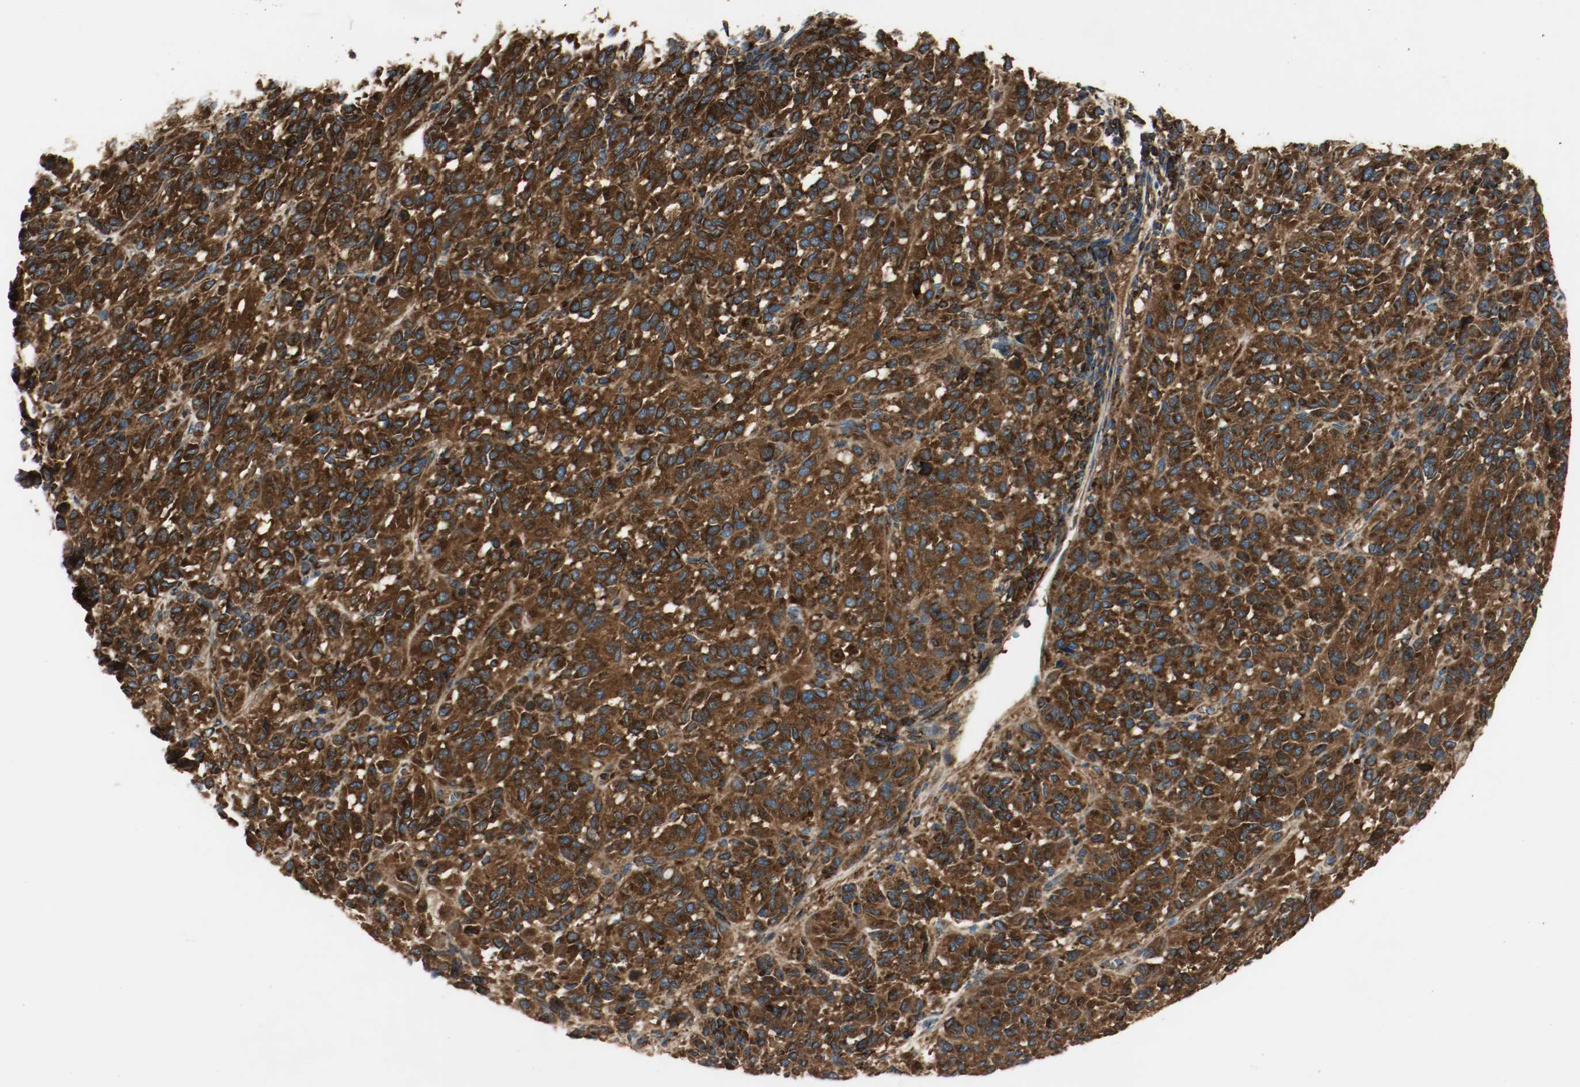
{"staining": {"intensity": "strong", "quantity": ">75%", "location": "cytoplasmic/membranous"}, "tissue": "melanoma", "cell_type": "Tumor cells", "image_type": "cancer", "snomed": [{"axis": "morphology", "description": "Malignant melanoma, Metastatic site"}, {"axis": "topography", "description": "Lung"}], "caption": "Tumor cells demonstrate high levels of strong cytoplasmic/membranous staining in about >75% of cells in melanoma.", "gene": "PLCG1", "patient": {"sex": "male", "age": 64}}